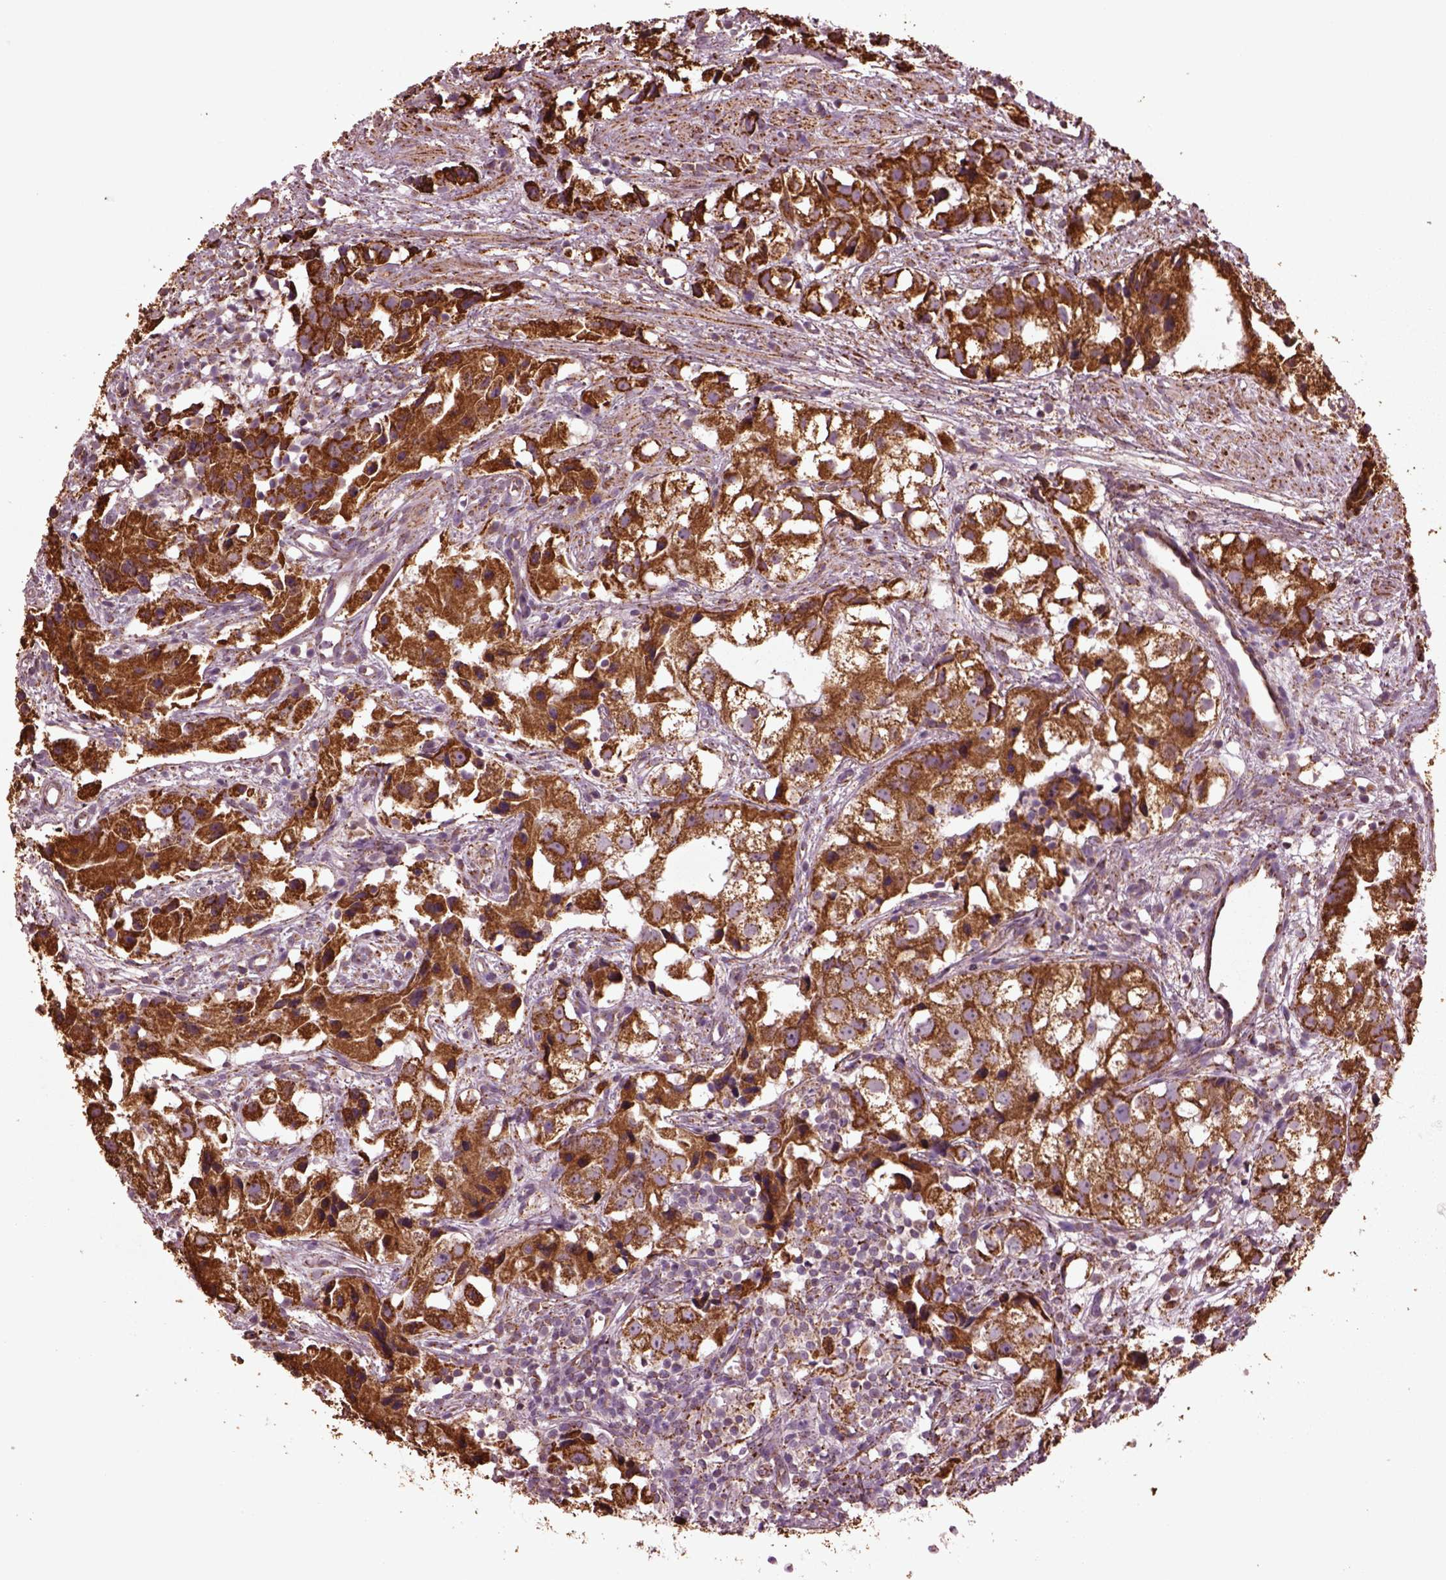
{"staining": {"intensity": "moderate", "quantity": ">75%", "location": "cytoplasmic/membranous"}, "tissue": "prostate cancer", "cell_type": "Tumor cells", "image_type": "cancer", "snomed": [{"axis": "morphology", "description": "Adenocarcinoma, High grade"}, {"axis": "topography", "description": "Prostate"}], "caption": "There is medium levels of moderate cytoplasmic/membranous expression in tumor cells of prostate high-grade adenocarcinoma, as demonstrated by immunohistochemical staining (brown color).", "gene": "TMEM254", "patient": {"sex": "male", "age": 68}}